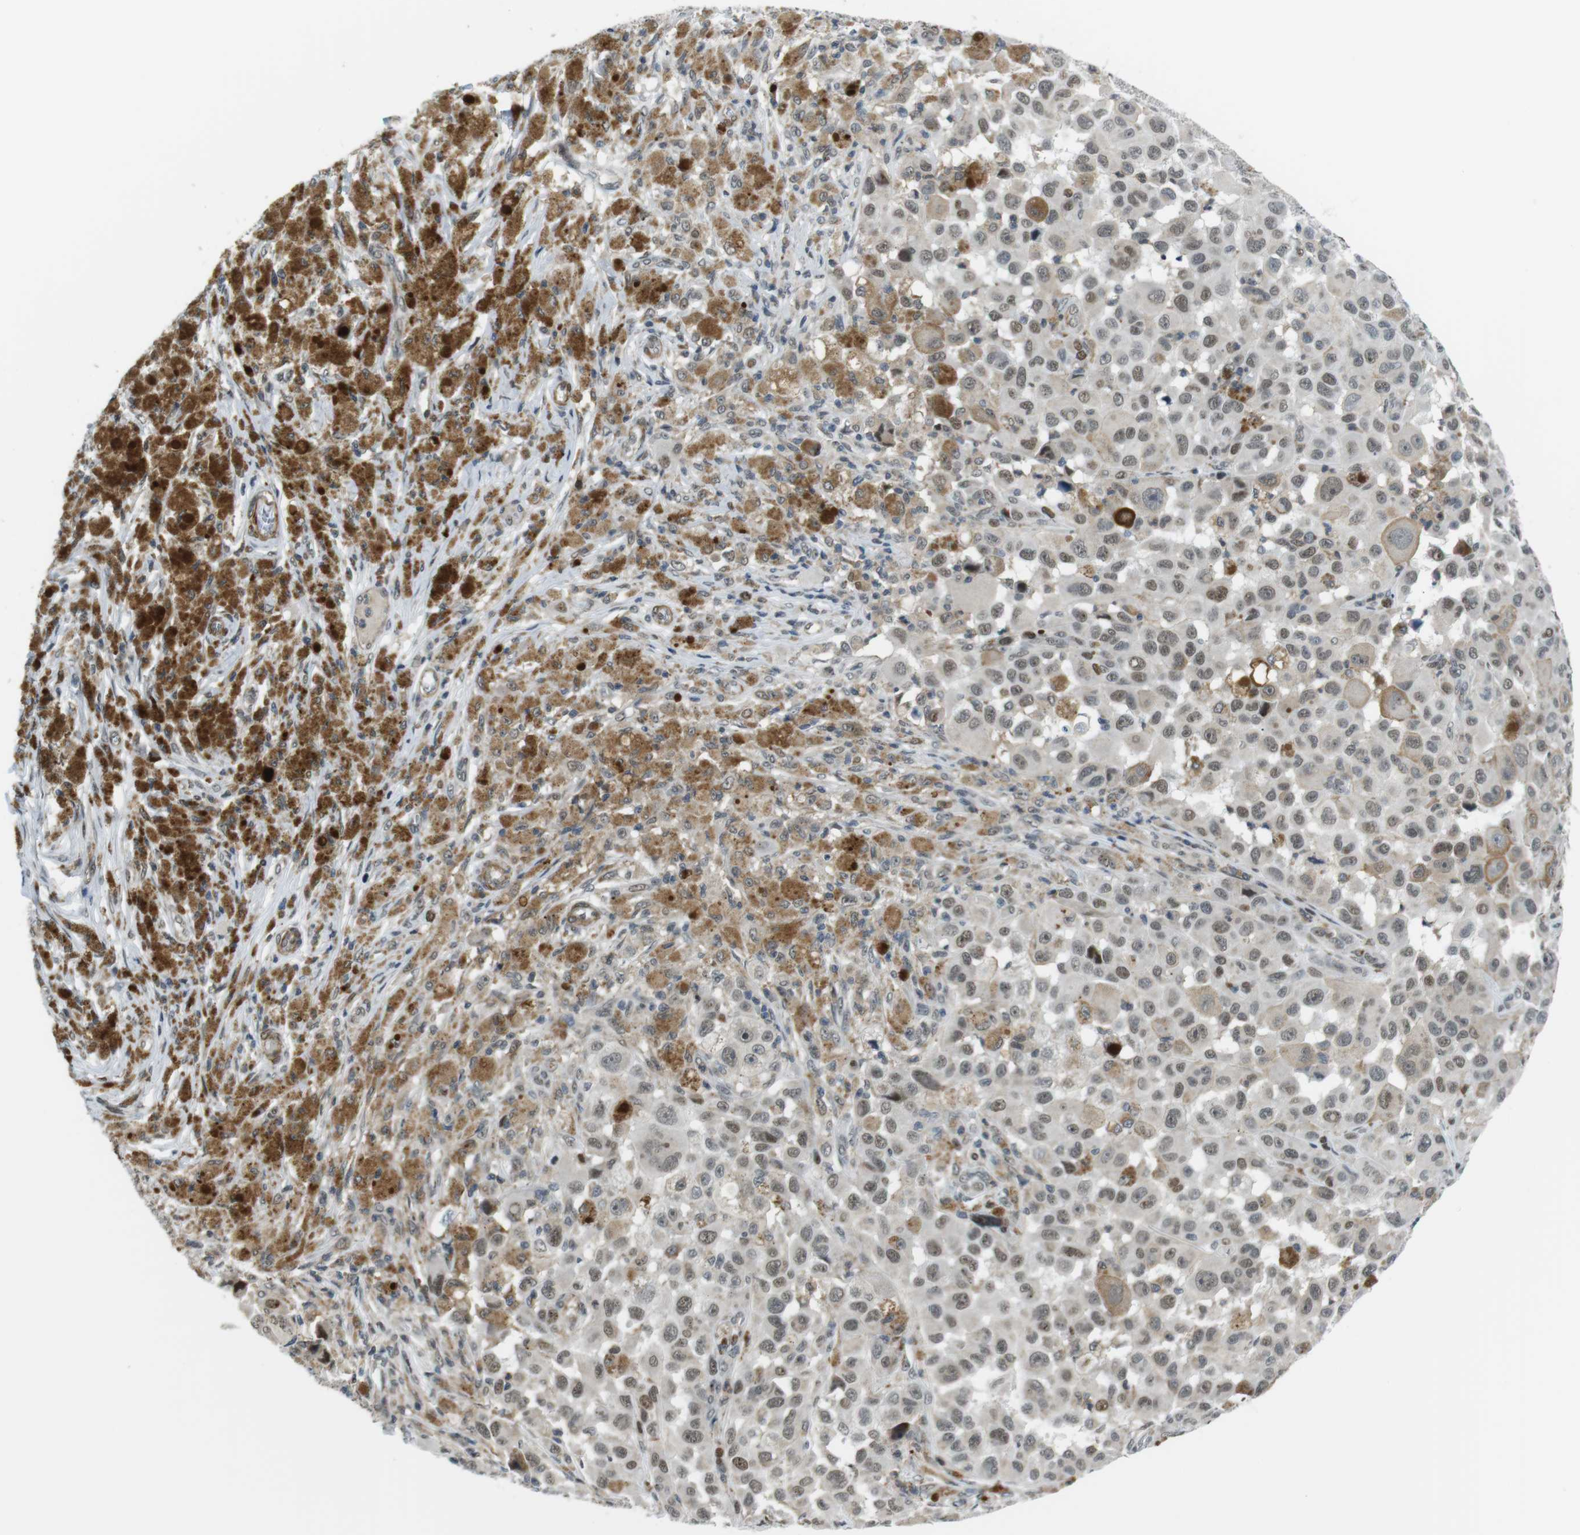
{"staining": {"intensity": "weak", "quantity": ">75%", "location": "cytoplasmic/membranous,nuclear"}, "tissue": "melanoma", "cell_type": "Tumor cells", "image_type": "cancer", "snomed": [{"axis": "morphology", "description": "Malignant melanoma, NOS"}, {"axis": "topography", "description": "Skin"}], "caption": "Immunohistochemistry photomicrograph of human malignant melanoma stained for a protein (brown), which demonstrates low levels of weak cytoplasmic/membranous and nuclear expression in about >75% of tumor cells.", "gene": "USP7", "patient": {"sex": "male", "age": 96}}